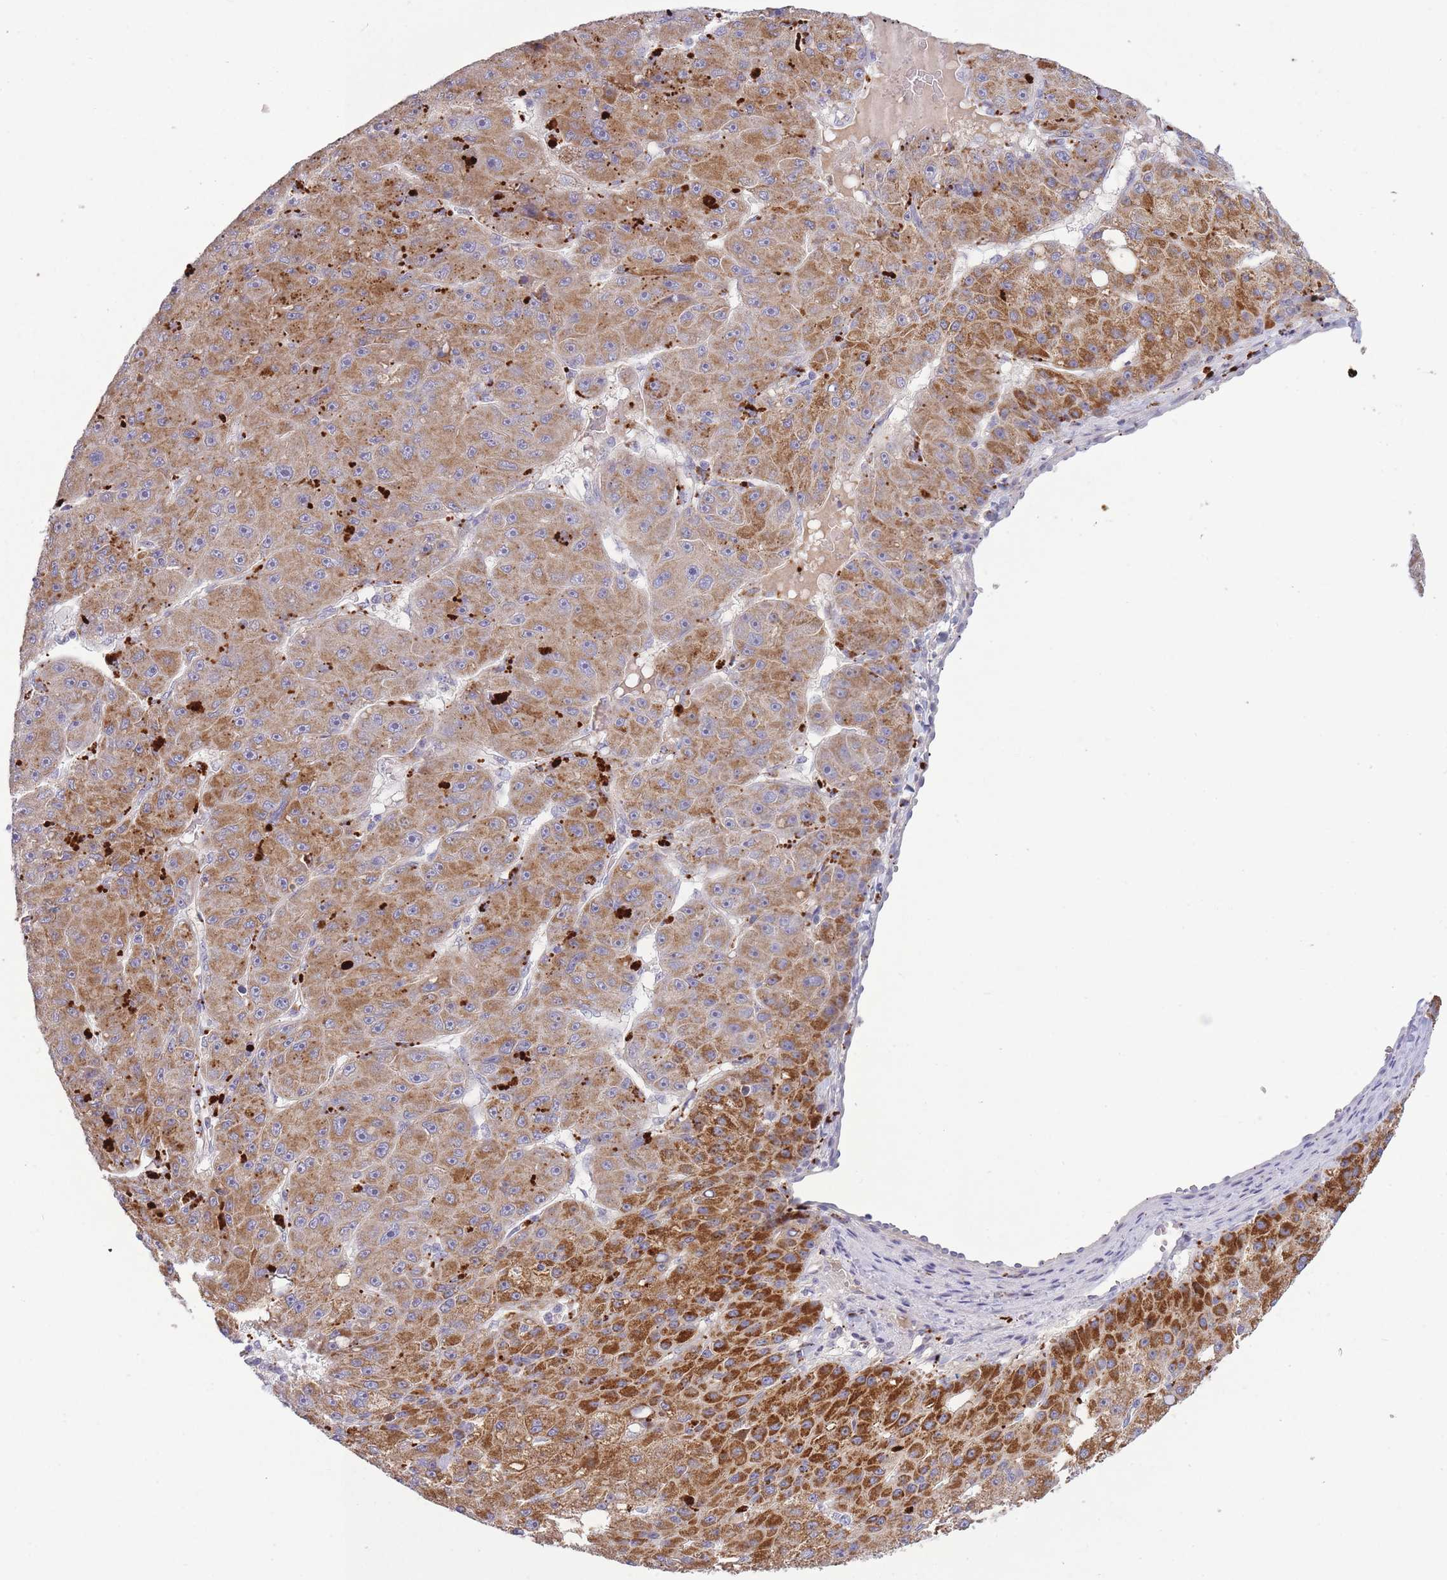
{"staining": {"intensity": "moderate", "quantity": ">75%", "location": "cytoplasmic/membranous"}, "tissue": "liver cancer", "cell_type": "Tumor cells", "image_type": "cancer", "snomed": [{"axis": "morphology", "description": "Carcinoma, Hepatocellular, NOS"}, {"axis": "topography", "description": "Liver"}], "caption": "This histopathology image exhibits immunohistochemistry (IHC) staining of human liver cancer, with medium moderate cytoplasmic/membranous expression in about >75% of tumor cells.", "gene": "TRIM61", "patient": {"sex": "male", "age": 67}}